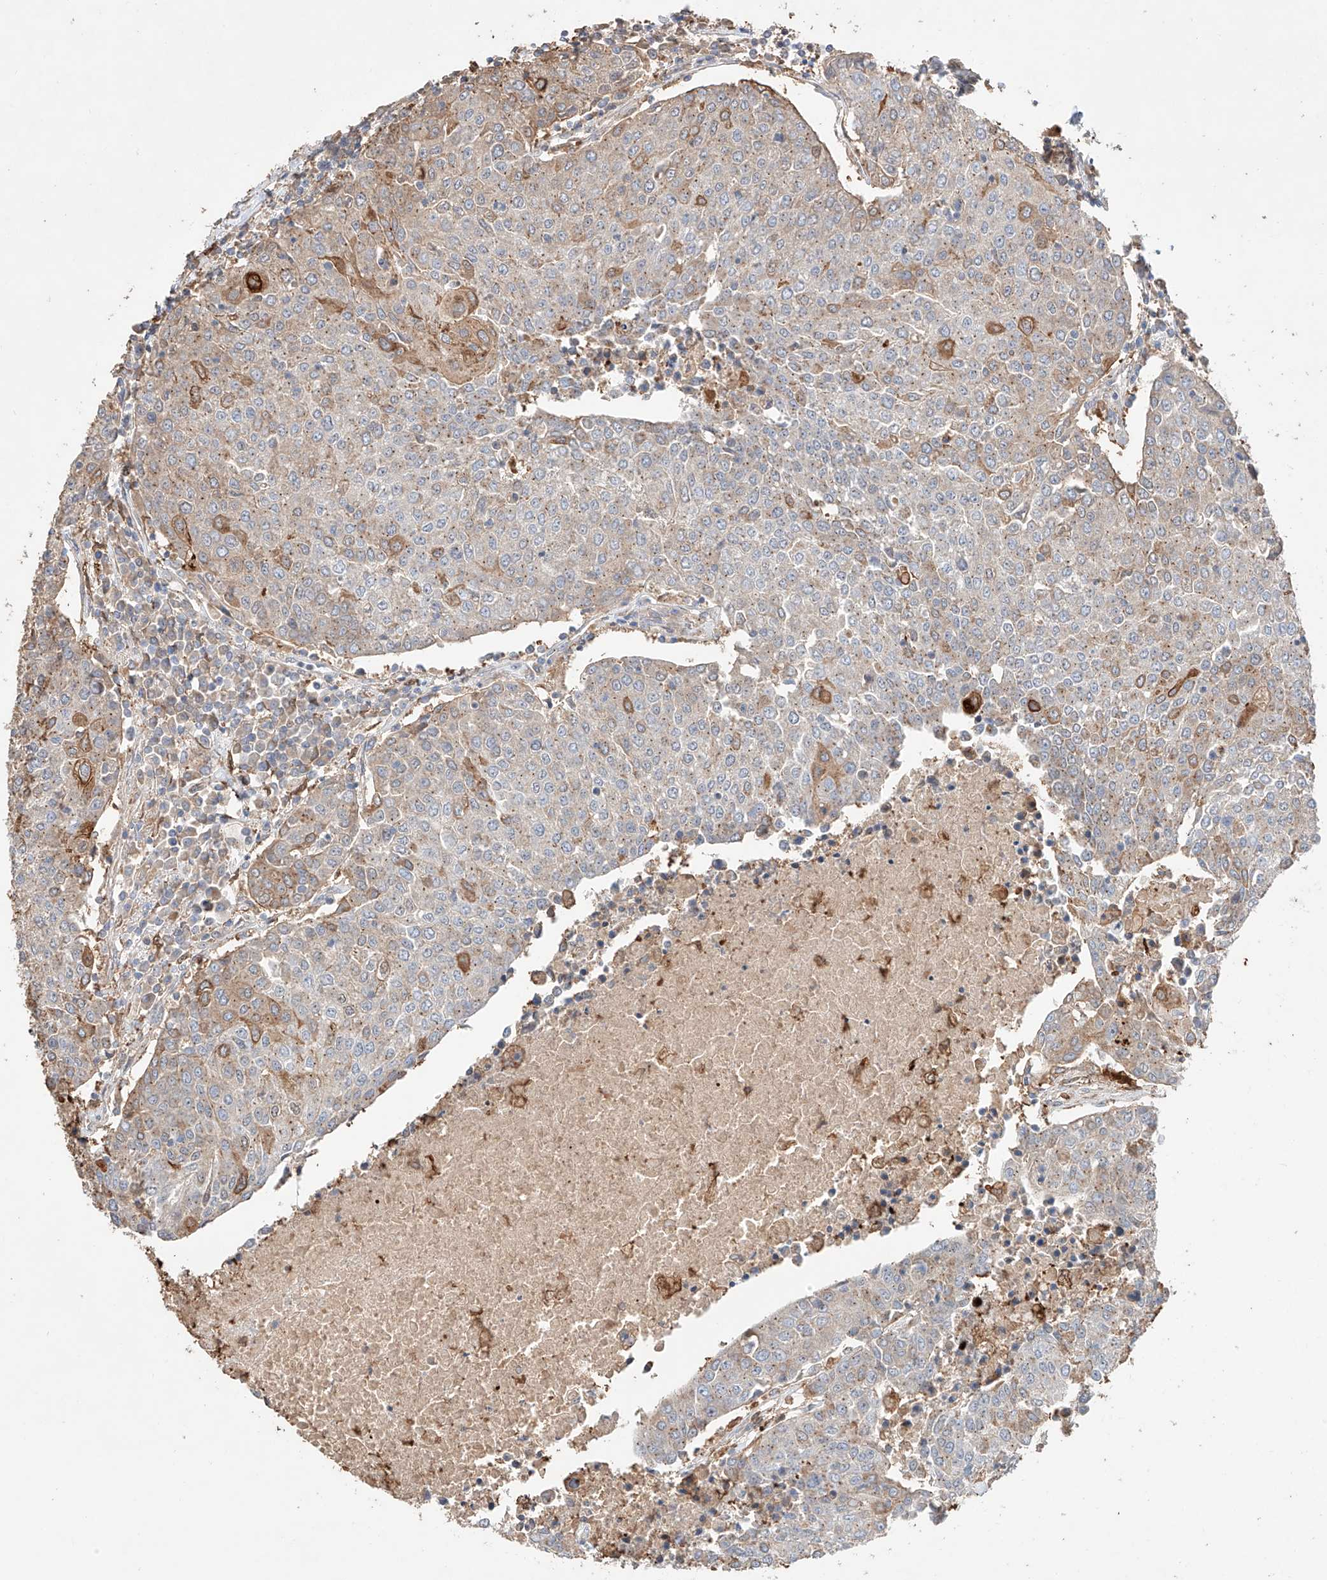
{"staining": {"intensity": "moderate", "quantity": "<25%", "location": "cytoplasmic/membranous"}, "tissue": "urothelial cancer", "cell_type": "Tumor cells", "image_type": "cancer", "snomed": [{"axis": "morphology", "description": "Urothelial carcinoma, High grade"}, {"axis": "topography", "description": "Urinary bladder"}], "caption": "An image of urothelial cancer stained for a protein exhibits moderate cytoplasmic/membranous brown staining in tumor cells.", "gene": "MOSPD1", "patient": {"sex": "female", "age": 85}}